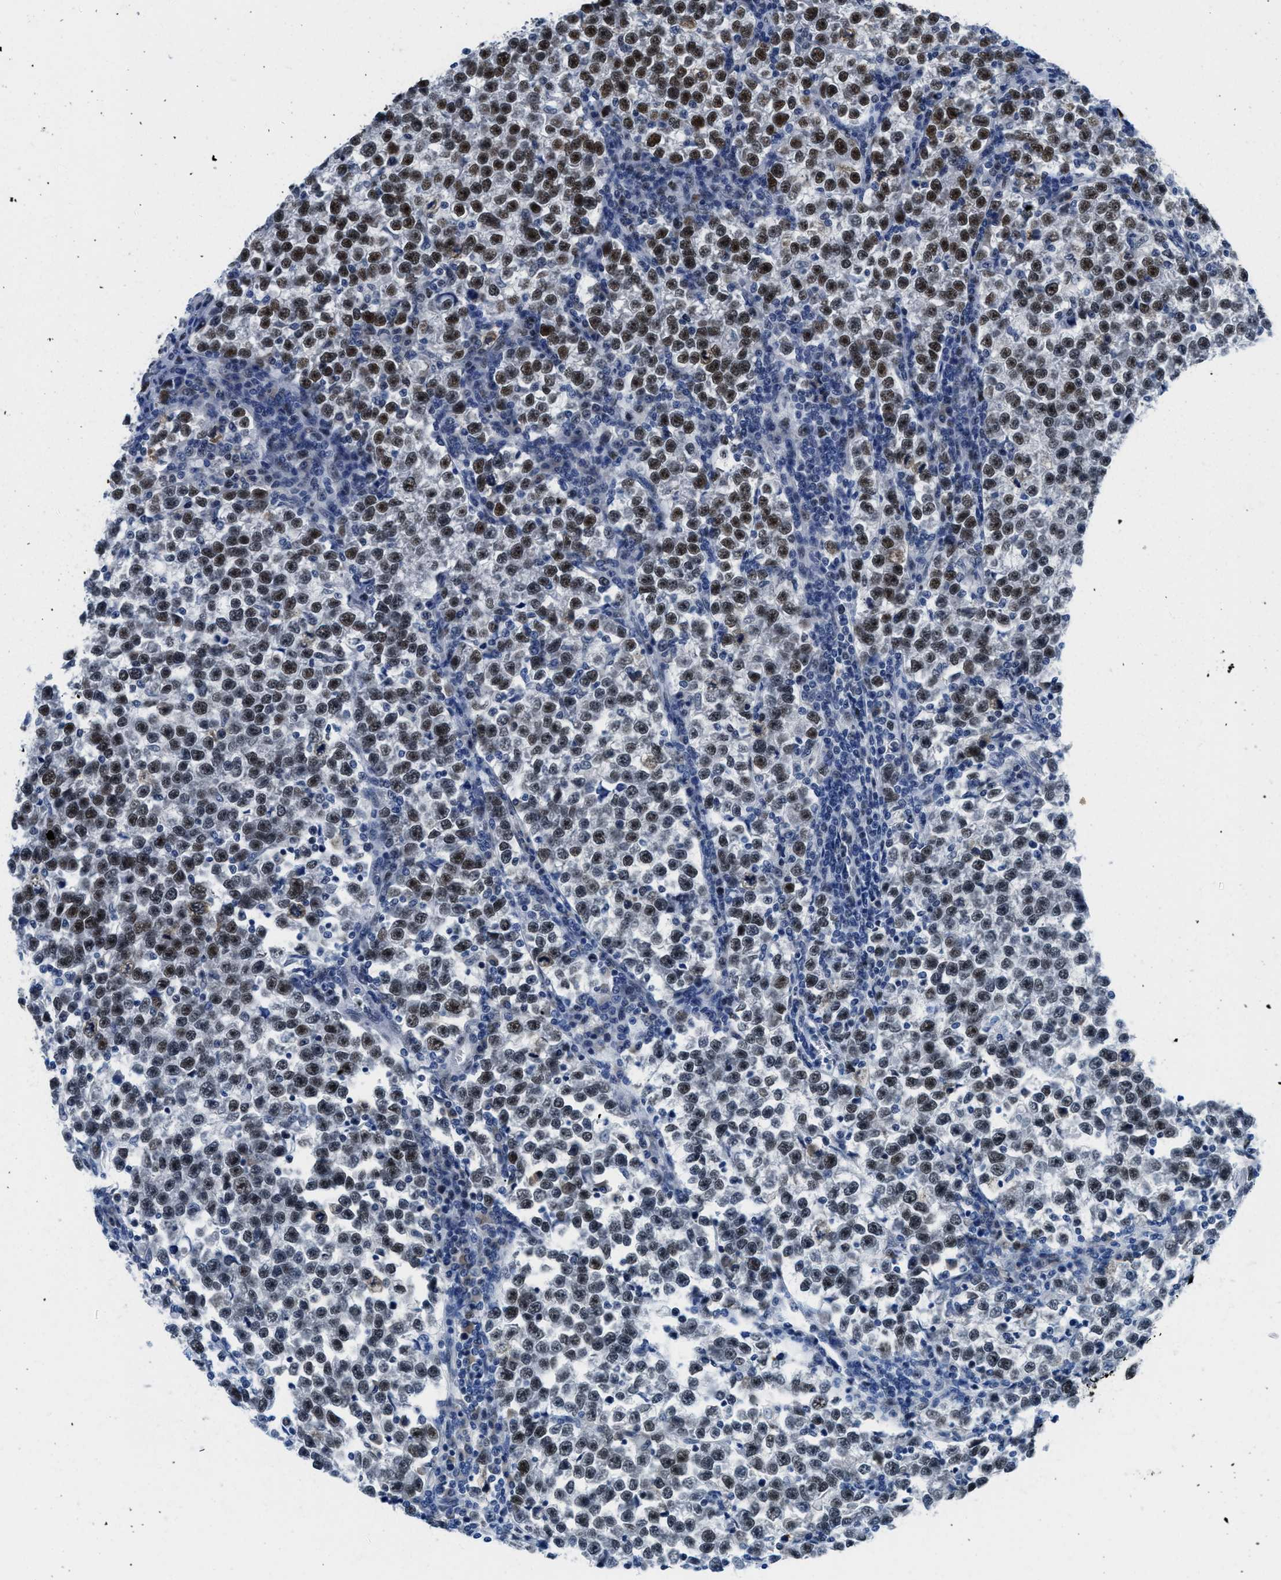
{"staining": {"intensity": "strong", "quantity": ">75%", "location": "nuclear"}, "tissue": "testis cancer", "cell_type": "Tumor cells", "image_type": "cancer", "snomed": [{"axis": "morphology", "description": "Normal tissue, NOS"}, {"axis": "morphology", "description": "Seminoma, NOS"}, {"axis": "topography", "description": "Testis"}], "caption": "A high-resolution image shows immunohistochemistry staining of testis cancer (seminoma), which shows strong nuclear expression in approximately >75% of tumor cells. (DAB IHC, brown staining for protein, blue staining for nuclei).", "gene": "SMARCAD1", "patient": {"sex": "male", "age": 43}}